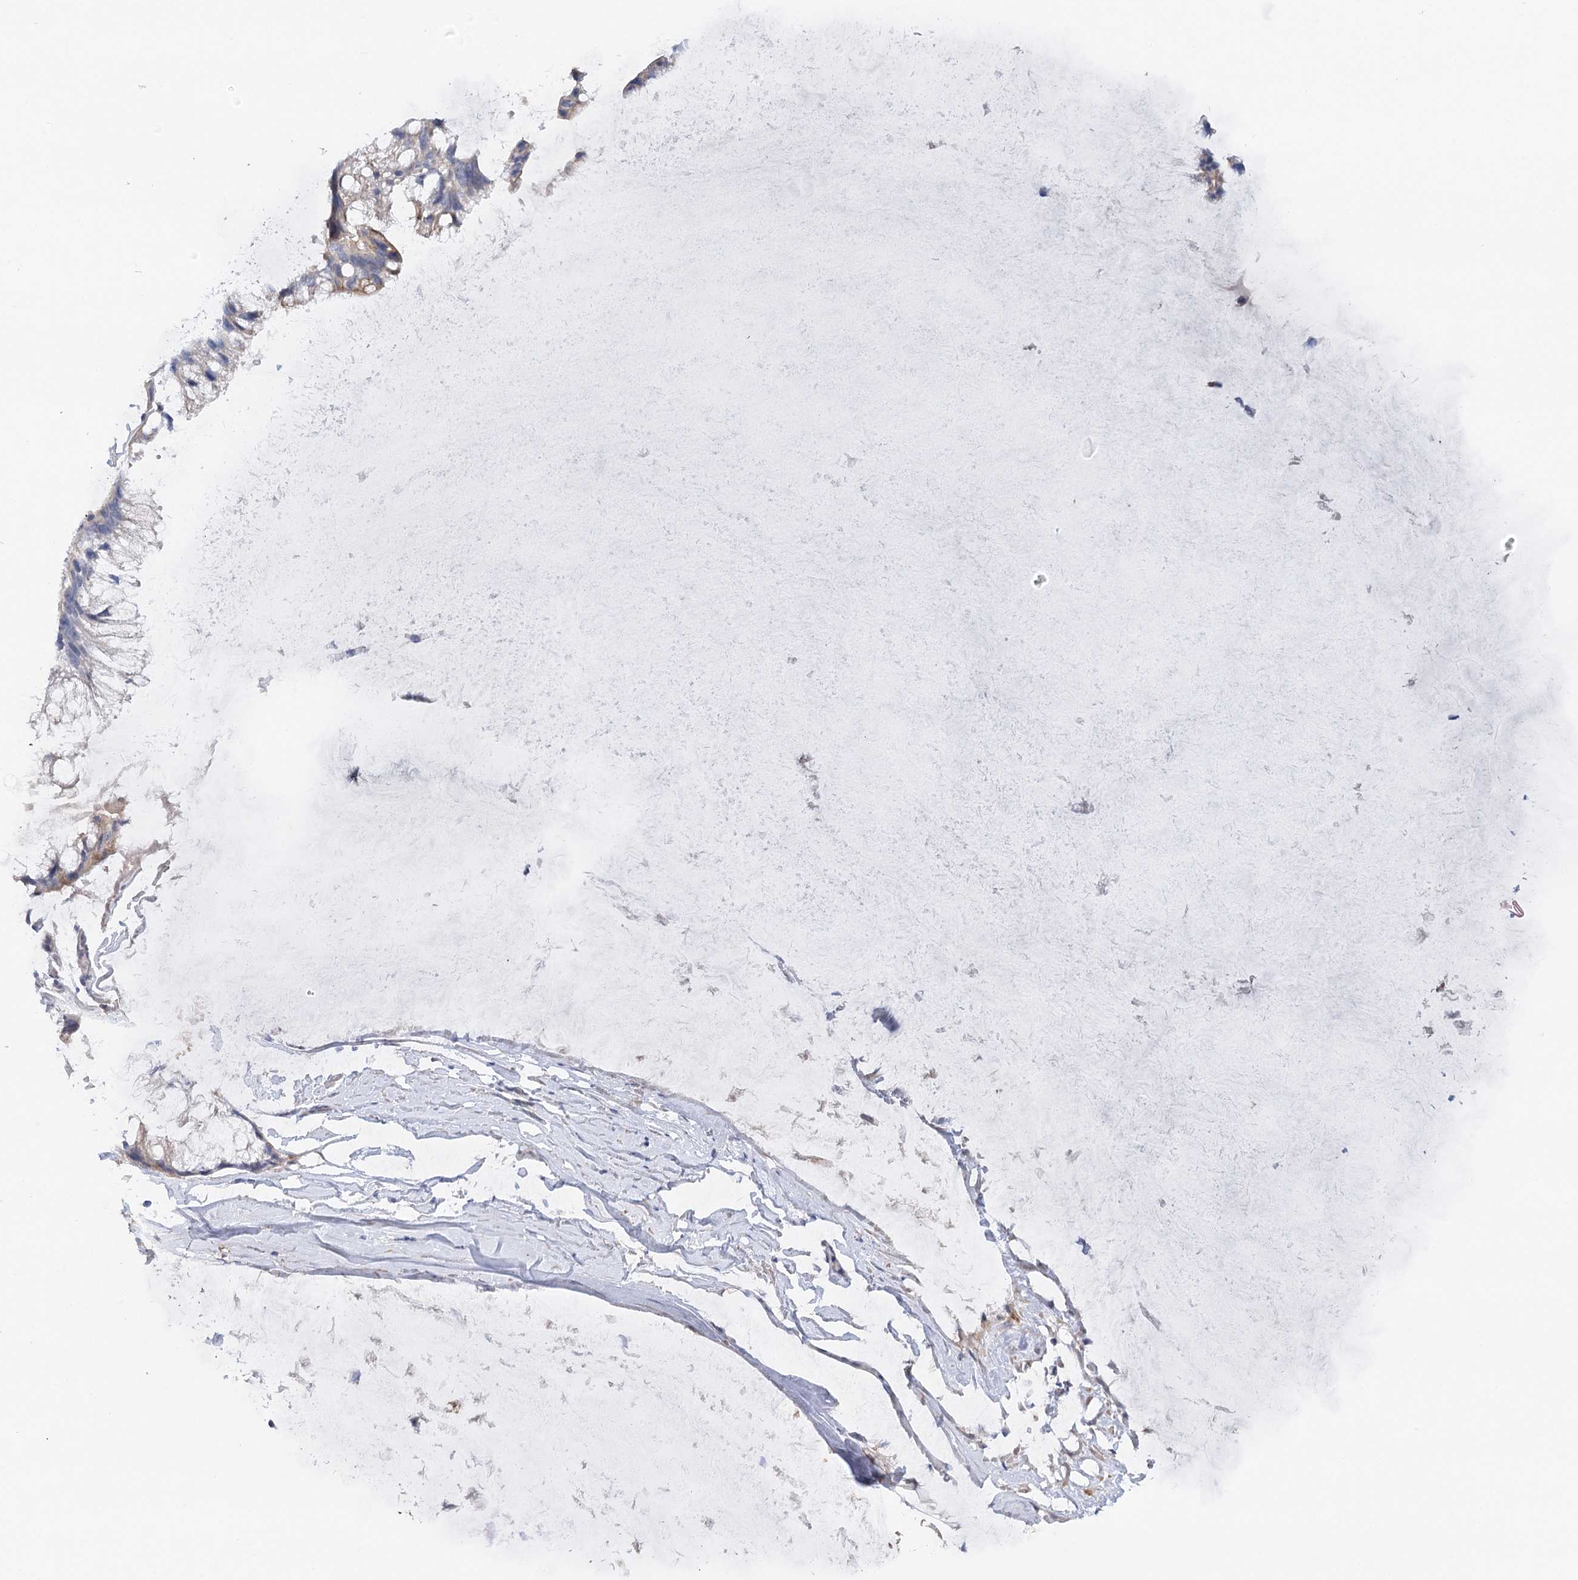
{"staining": {"intensity": "weak", "quantity": "25%-75%", "location": "cytoplasmic/membranous"}, "tissue": "ovarian cancer", "cell_type": "Tumor cells", "image_type": "cancer", "snomed": [{"axis": "morphology", "description": "Cystadenocarcinoma, mucinous, NOS"}, {"axis": "topography", "description": "Ovary"}], "caption": "Immunohistochemistry (IHC) (DAB (3,3'-diaminobenzidine)) staining of human mucinous cystadenocarcinoma (ovarian) reveals weak cytoplasmic/membranous protein expression in about 25%-75% of tumor cells.", "gene": "SCN11A", "patient": {"sex": "female", "age": 39}}